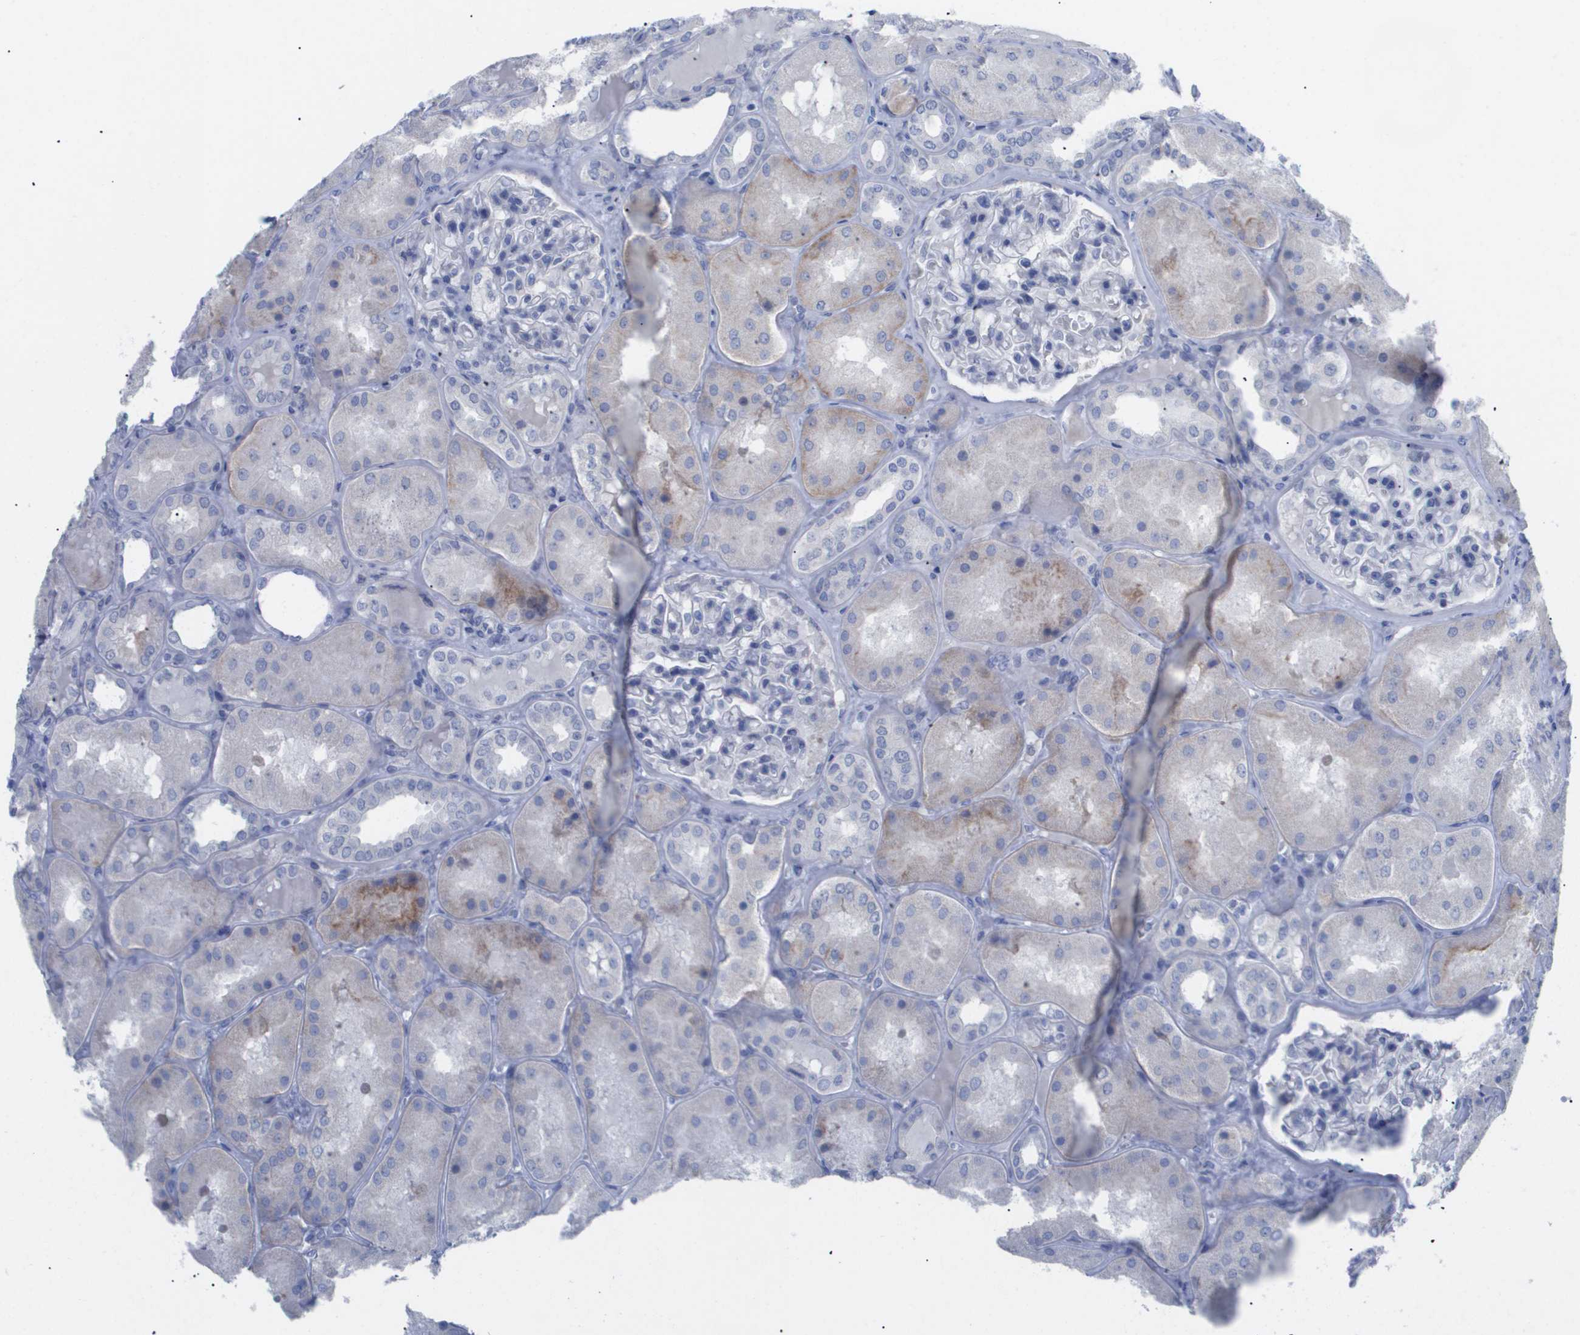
{"staining": {"intensity": "negative", "quantity": "none", "location": "none"}, "tissue": "kidney", "cell_type": "Cells in glomeruli", "image_type": "normal", "snomed": [{"axis": "morphology", "description": "Normal tissue, NOS"}, {"axis": "topography", "description": "Kidney"}], "caption": "The image shows no significant expression in cells in glomeruli of kidney.", "gene": "CAV3", "patient": {"sex": "female", "age": 56}}